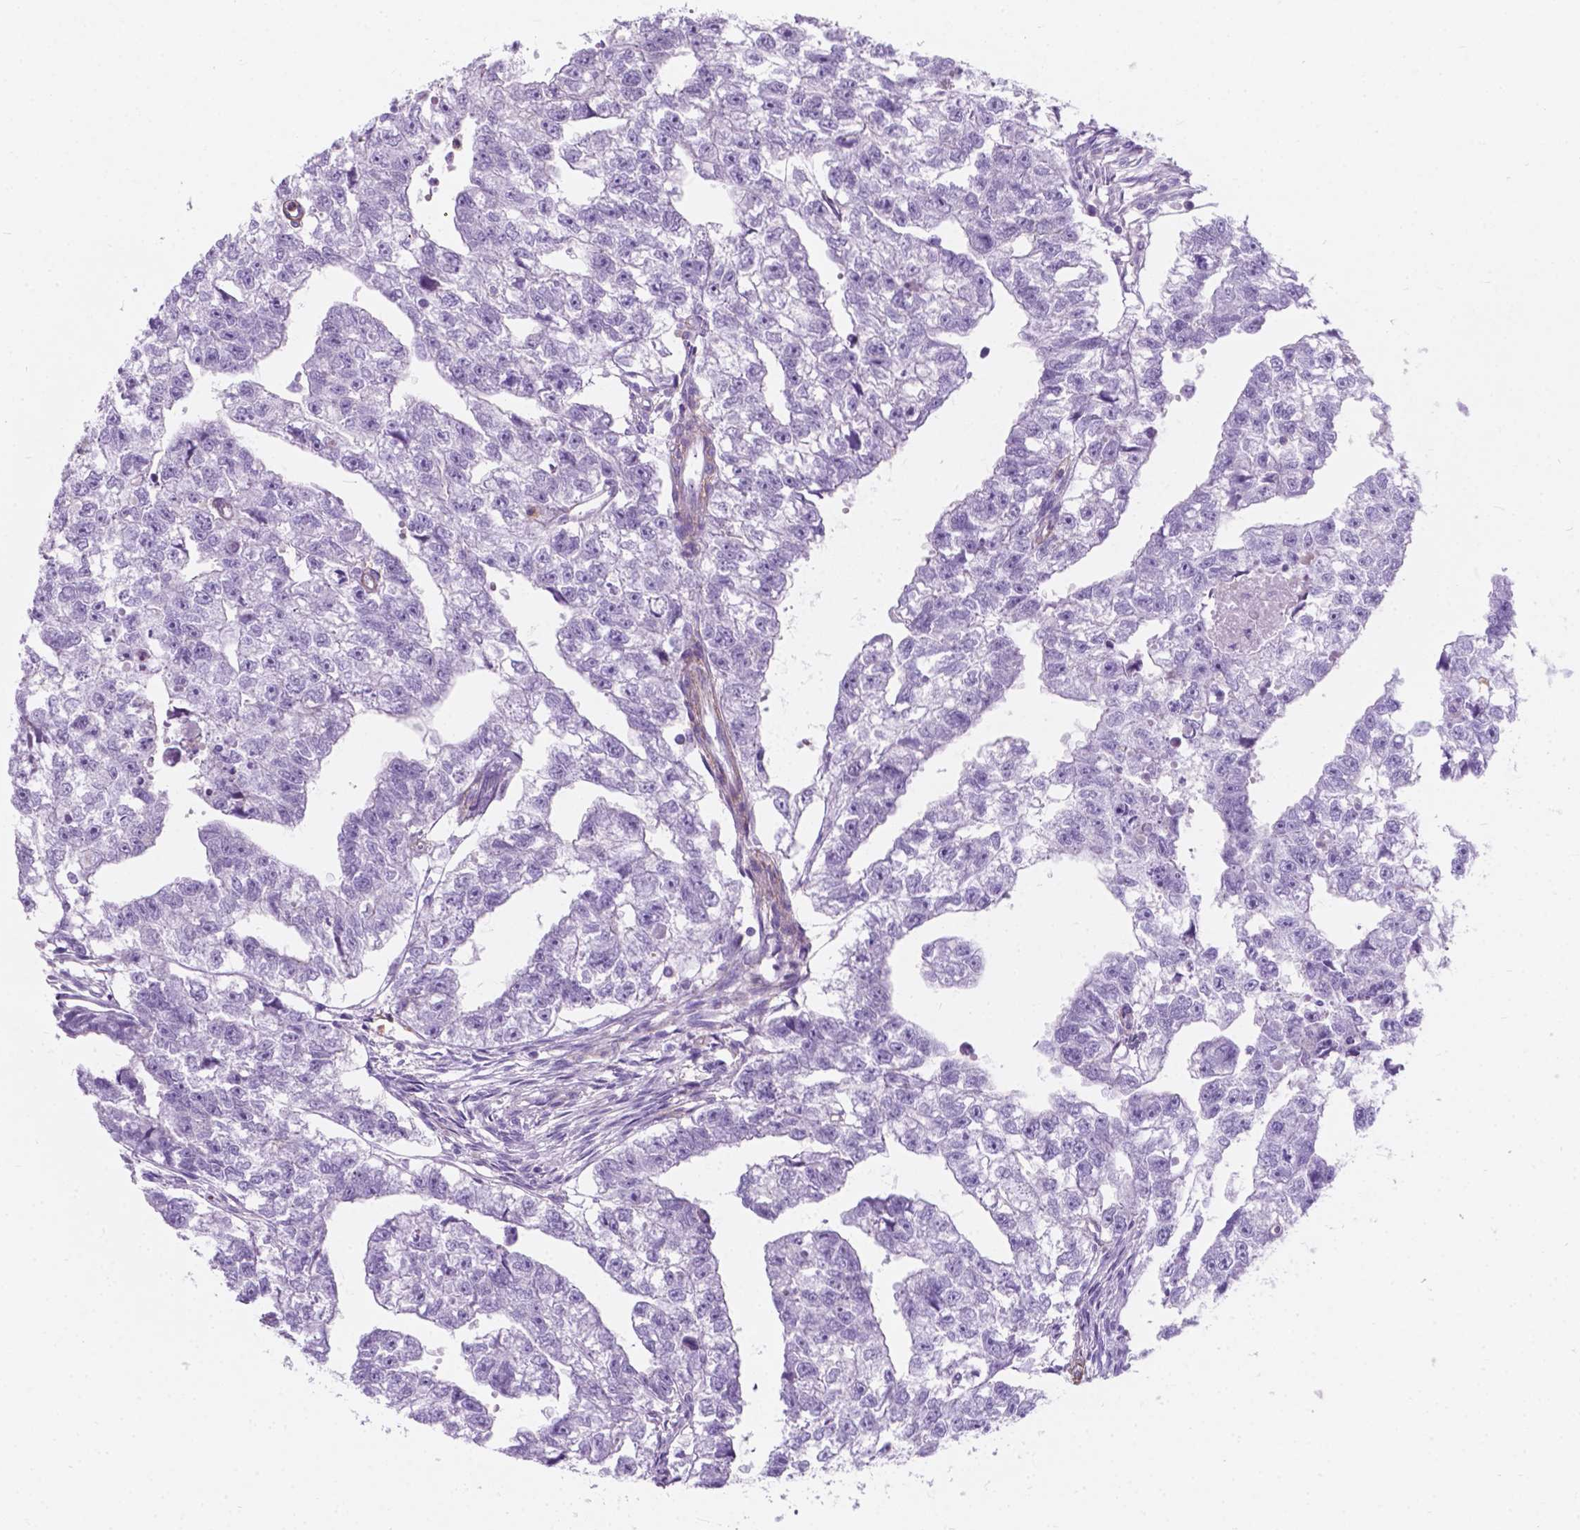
{"staining": {"intensity": "negative", "quantity": "none", "location": "none"}, "tissue": "testis cancer", "cell_type": "Tumor cells", "image_type": "cancer", "snomed": [{"axis": "morphology", "description": "Carcinoma, Embryonal, NOS"}, {"axis": "morphology", "description": "Teratoma, malignant, NOS"}, {"axis": "topography", "description": "Testis"}], "caption": "This is an IHC photomicrograph of human testis embryonal carcinoma. There is no positivity in tumor cells.", "gene": "KIAA0040", "patient": {"sex": "male", "age": 44}}